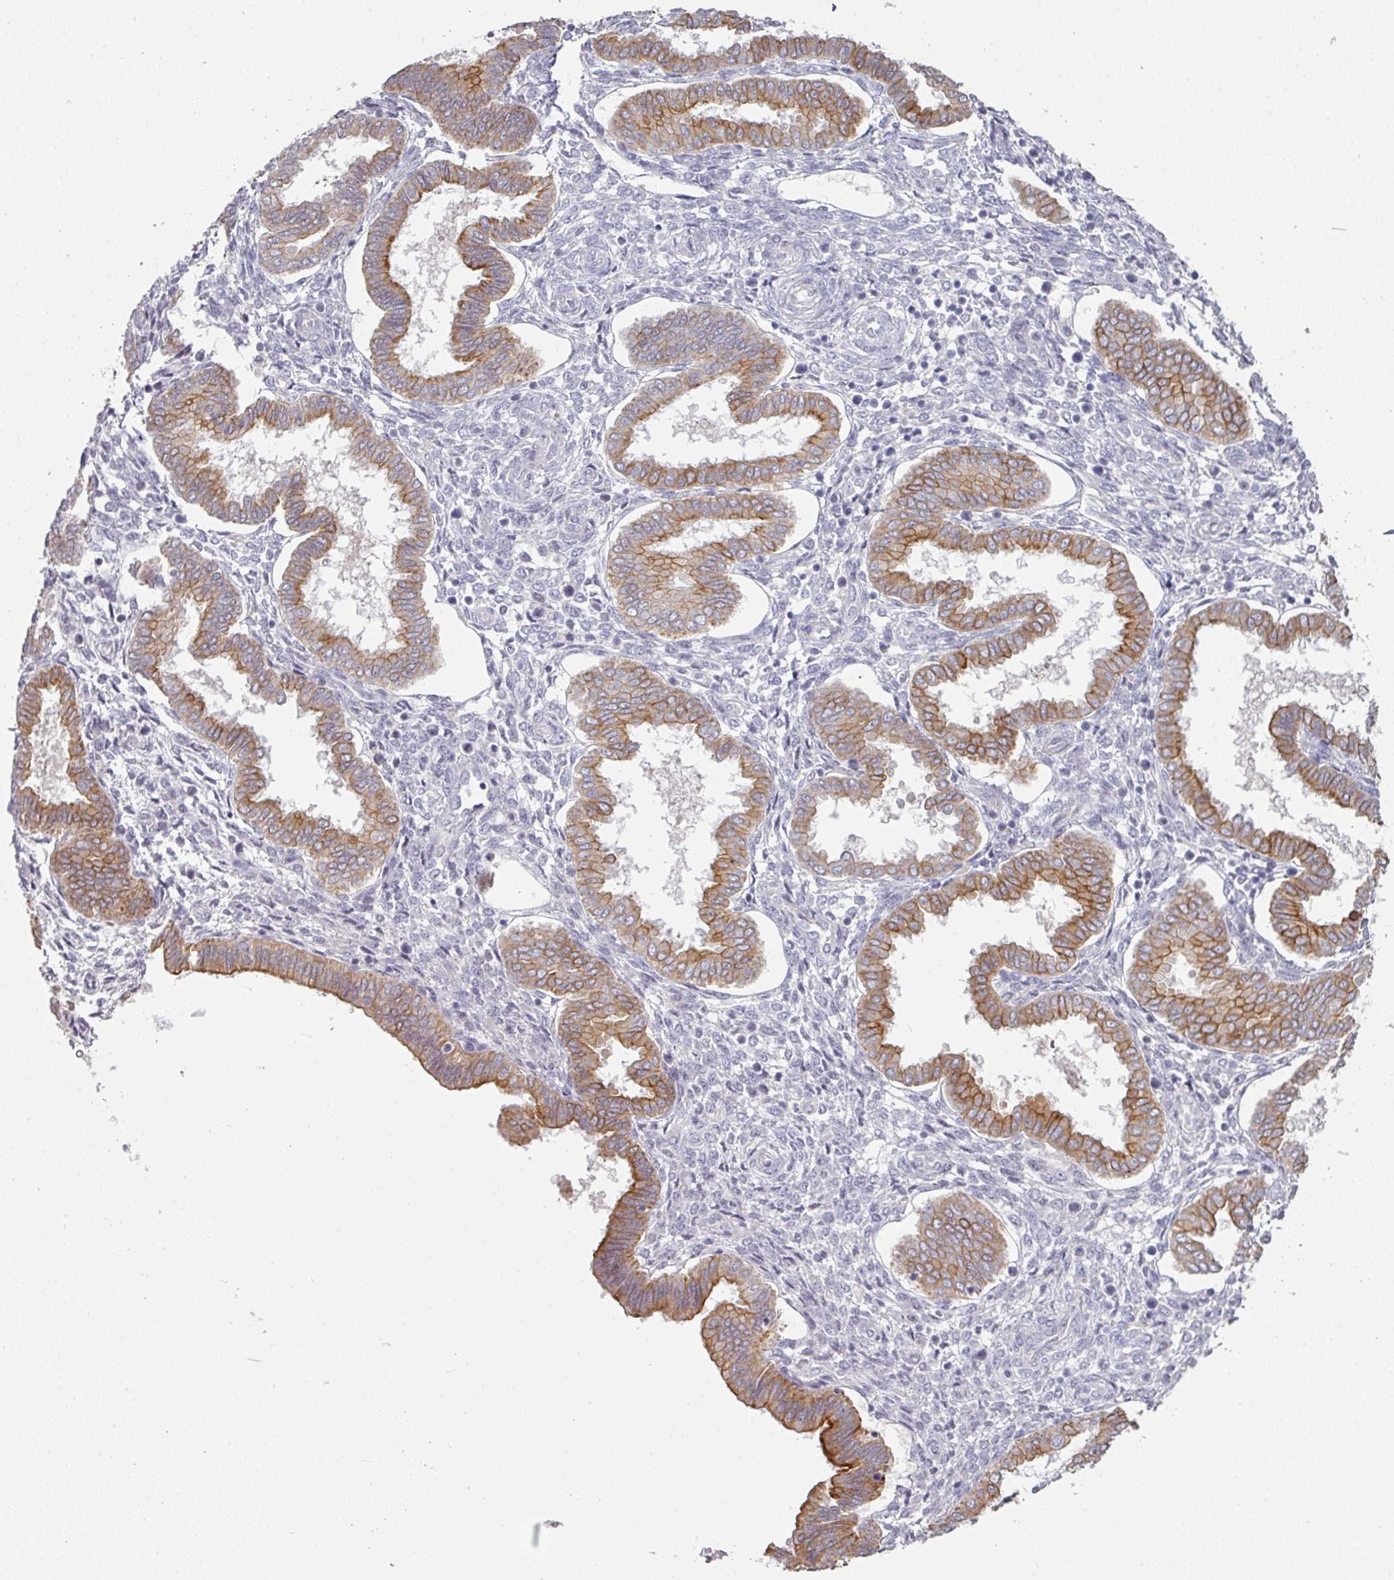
{"staining": {"intensity": "negative", "quantity": "none", "location": "none"}, "tissue": "endometrium", "cell_type": "Cells in endometrial stroma", "image_type": "normal", "snomed": [{"axis": "morphology", "description": "Normal tissue, NOS"}, {"axis": "topography", "description": "Endometrium"}], "caption": "An immunohistochemistry histopathology image of benign endometrium is shown. There is no staining in cells in endometrial stroma of endometrium. (Stains: DAB (3,3'-diaminobenzidine) immunohistochemistry (IHC) with hematoxylin counter stain, Microscopy: brightfield microscopy at high magnification).", "gene": "GTF2H3", "patient": {"sex": "female", "age": 24}}